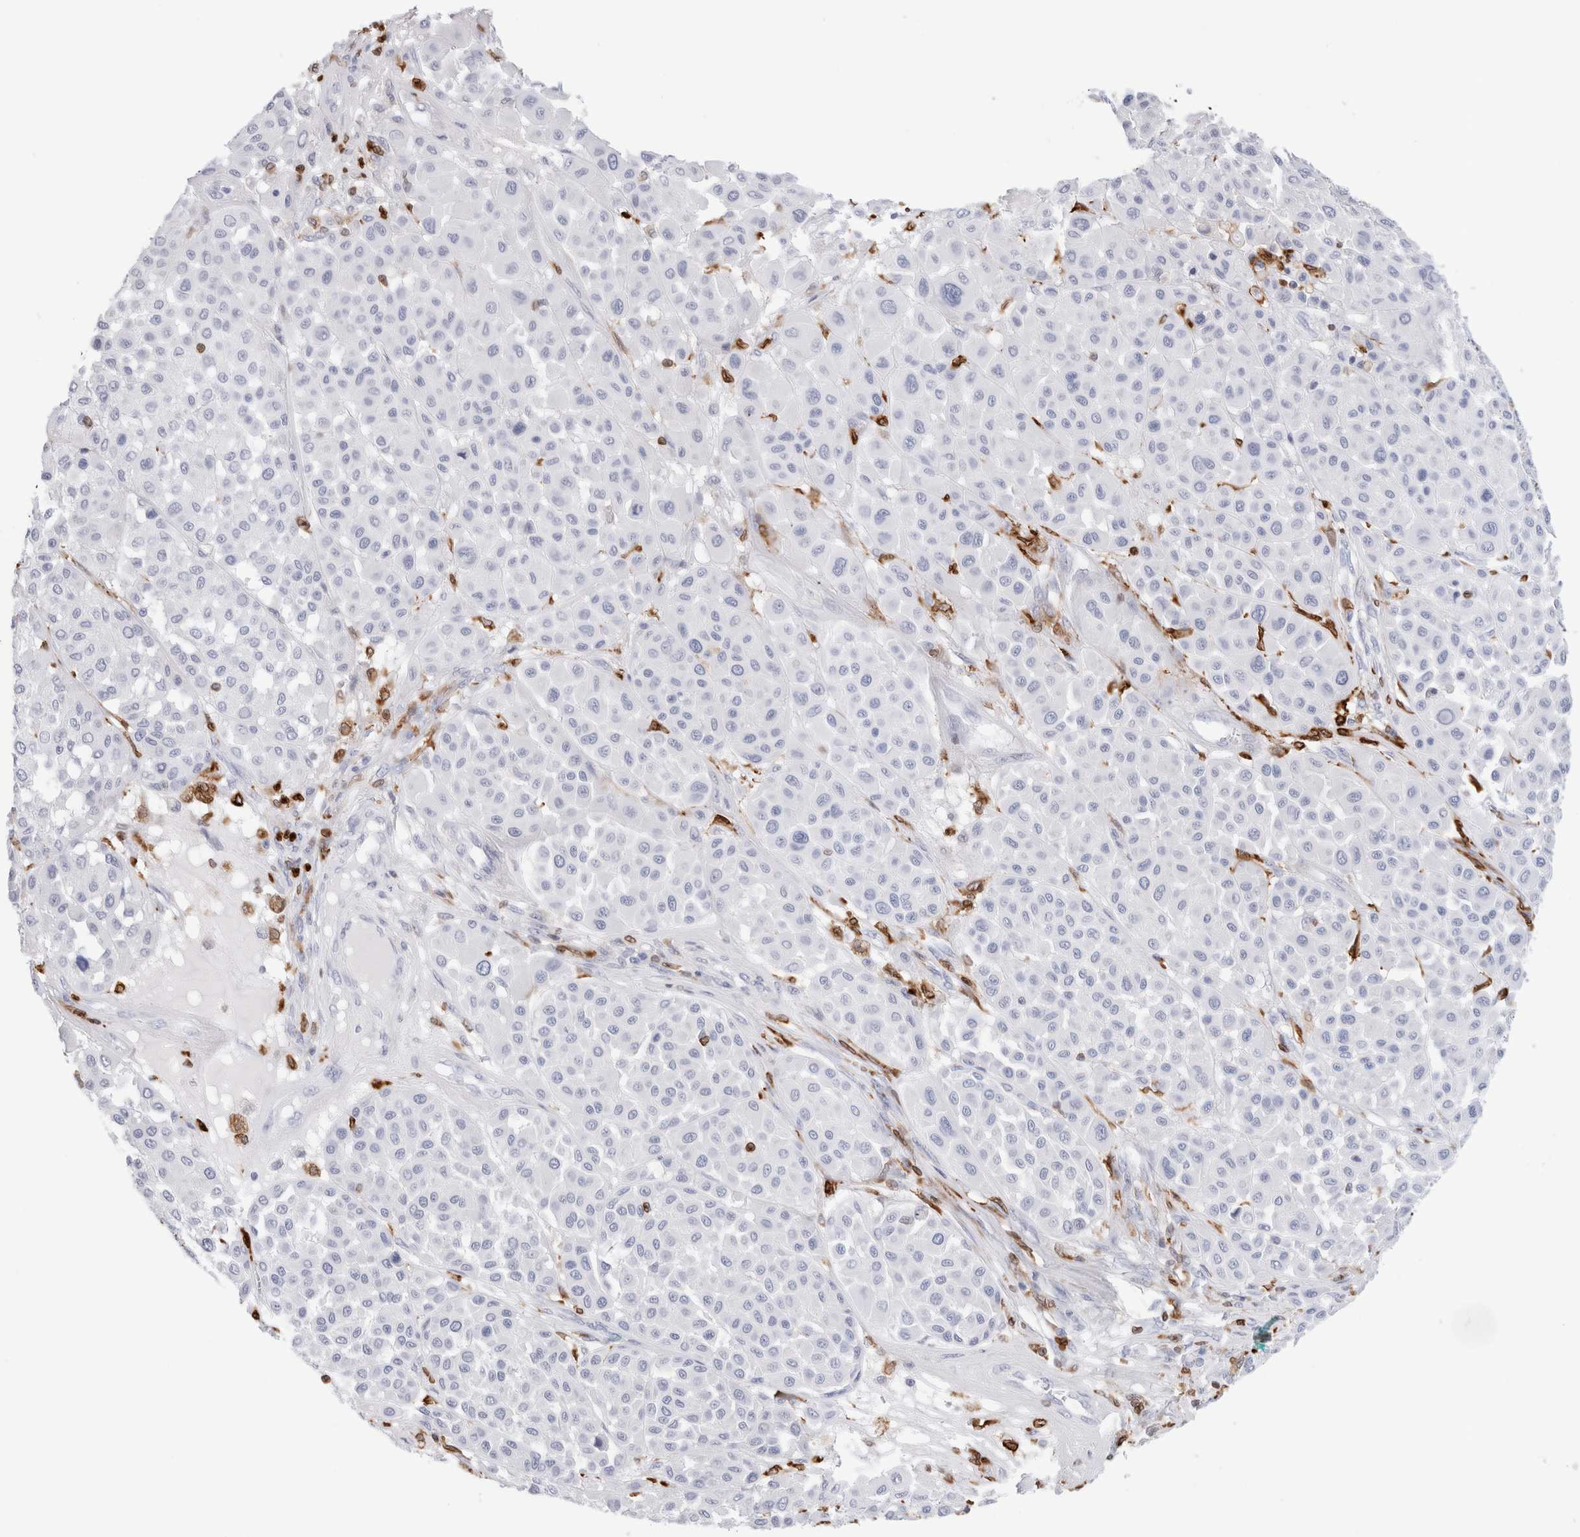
{"staining": {"intensity": "negative", "quantity": "none", "location": "none"}, "tissue": "melanoma", "cell_type": "Tumor cells", "image_type": "cancer", "snomed": [{"axis": "morphology", "description": "Malignant melanoma, Metastatic site"}, {"axis": "topography", "description": "Soft tissue"}], "caption": "This is an immunohistochemistry micrograph of melanoma. There is no expression in tumor cells.", "gene": "ALOX5AP", "patient": {"sex": "male", "age": 41}}